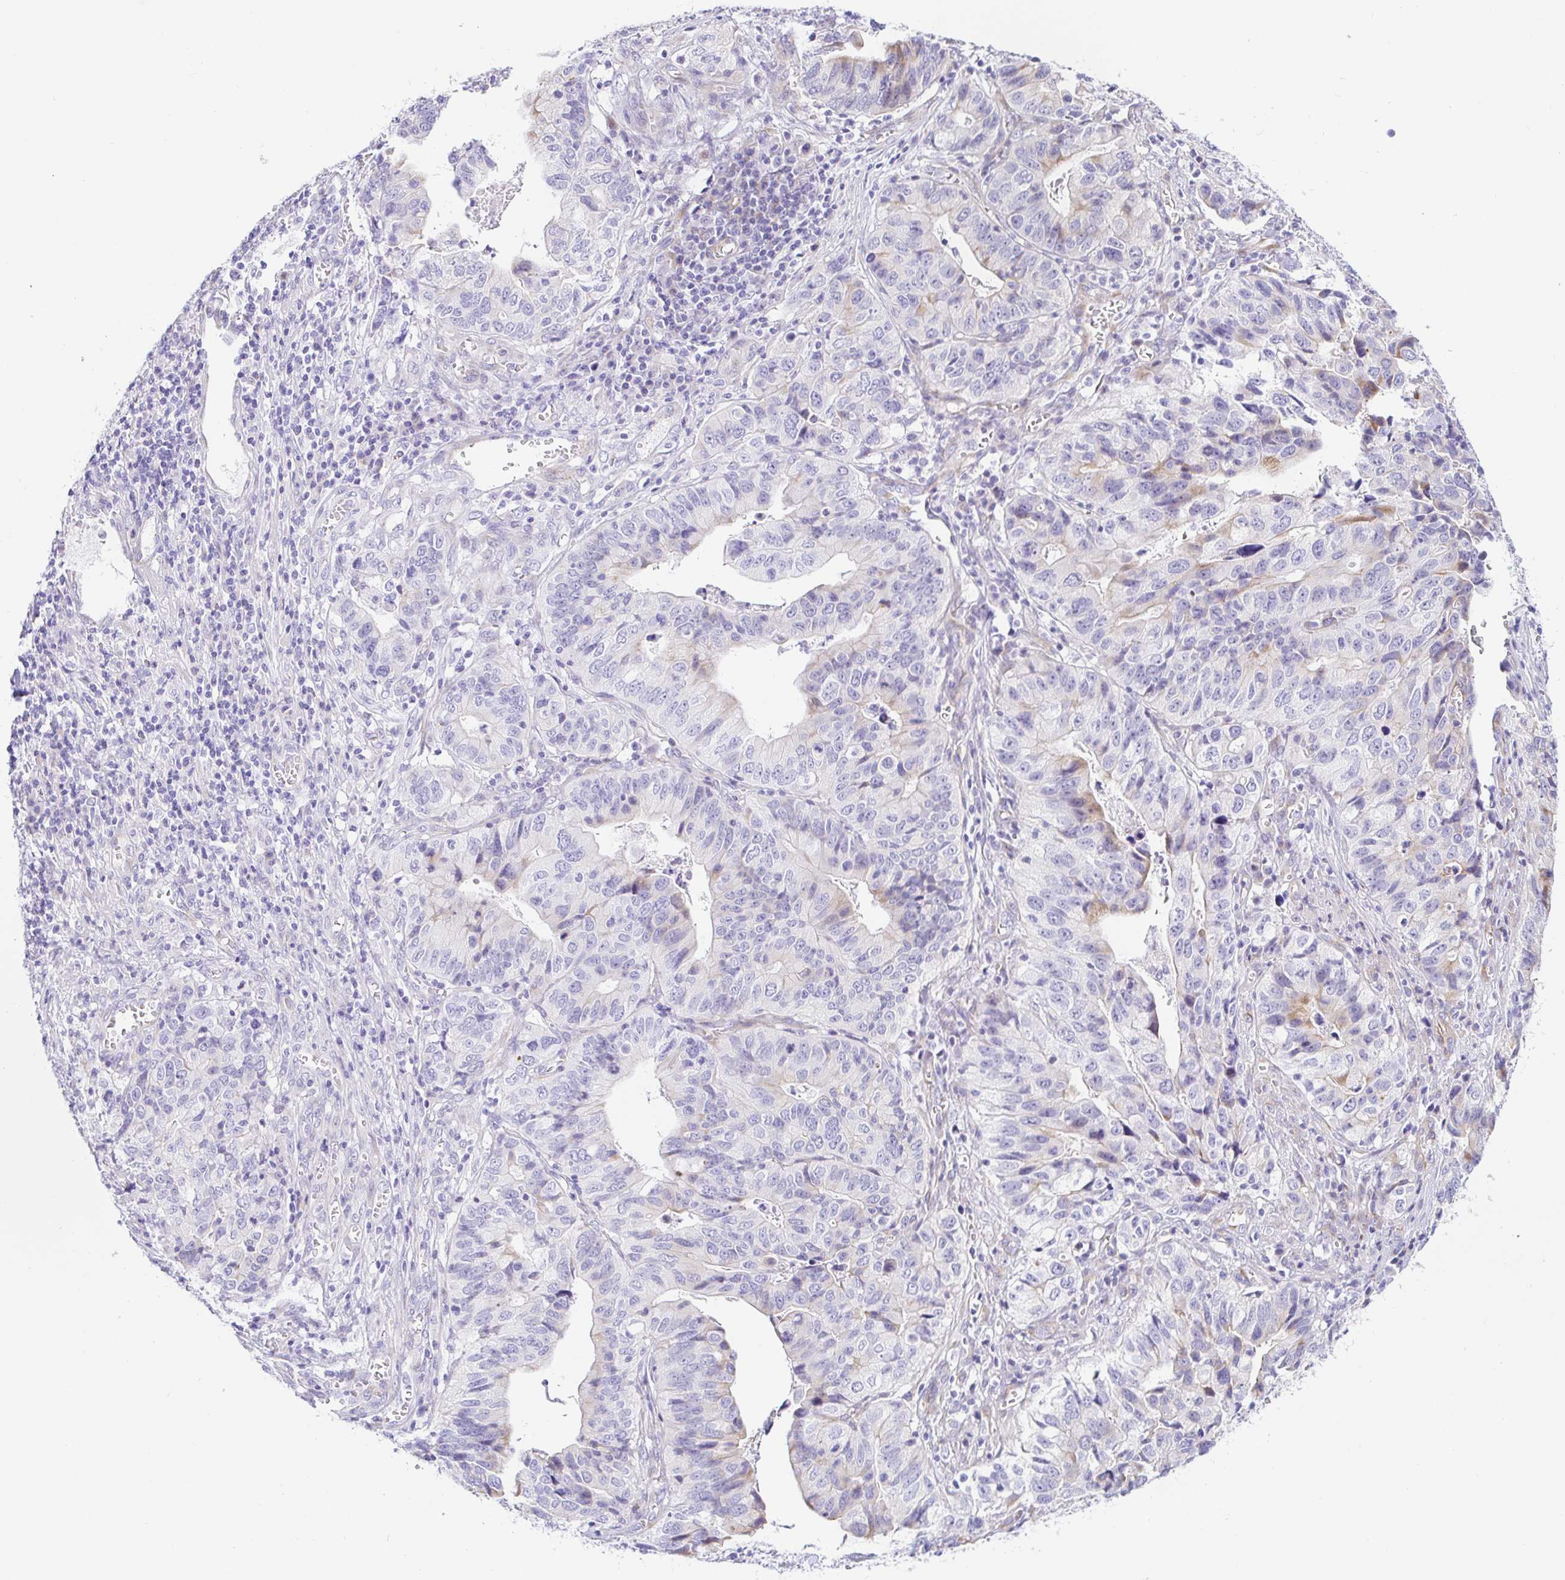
{"staining": {"intensity": "negative", "quantity": "none", "location": "none"}, "tissue": "stomach cancer", "cell_type": "Tumor cells", "image_type": "cancer", "snomed": [{"axis": "morphology", "description": "Adenocarcinoma, NOS"}, {"axis": "topography", "description": "Stomach, upper"}], "caption": "Photomicrograph shows no significant protein expression in tumor cells of adenocarcinoma (stomach).", "gene": "PINLYP", "patient": {"sex": "female", "age": 67}}